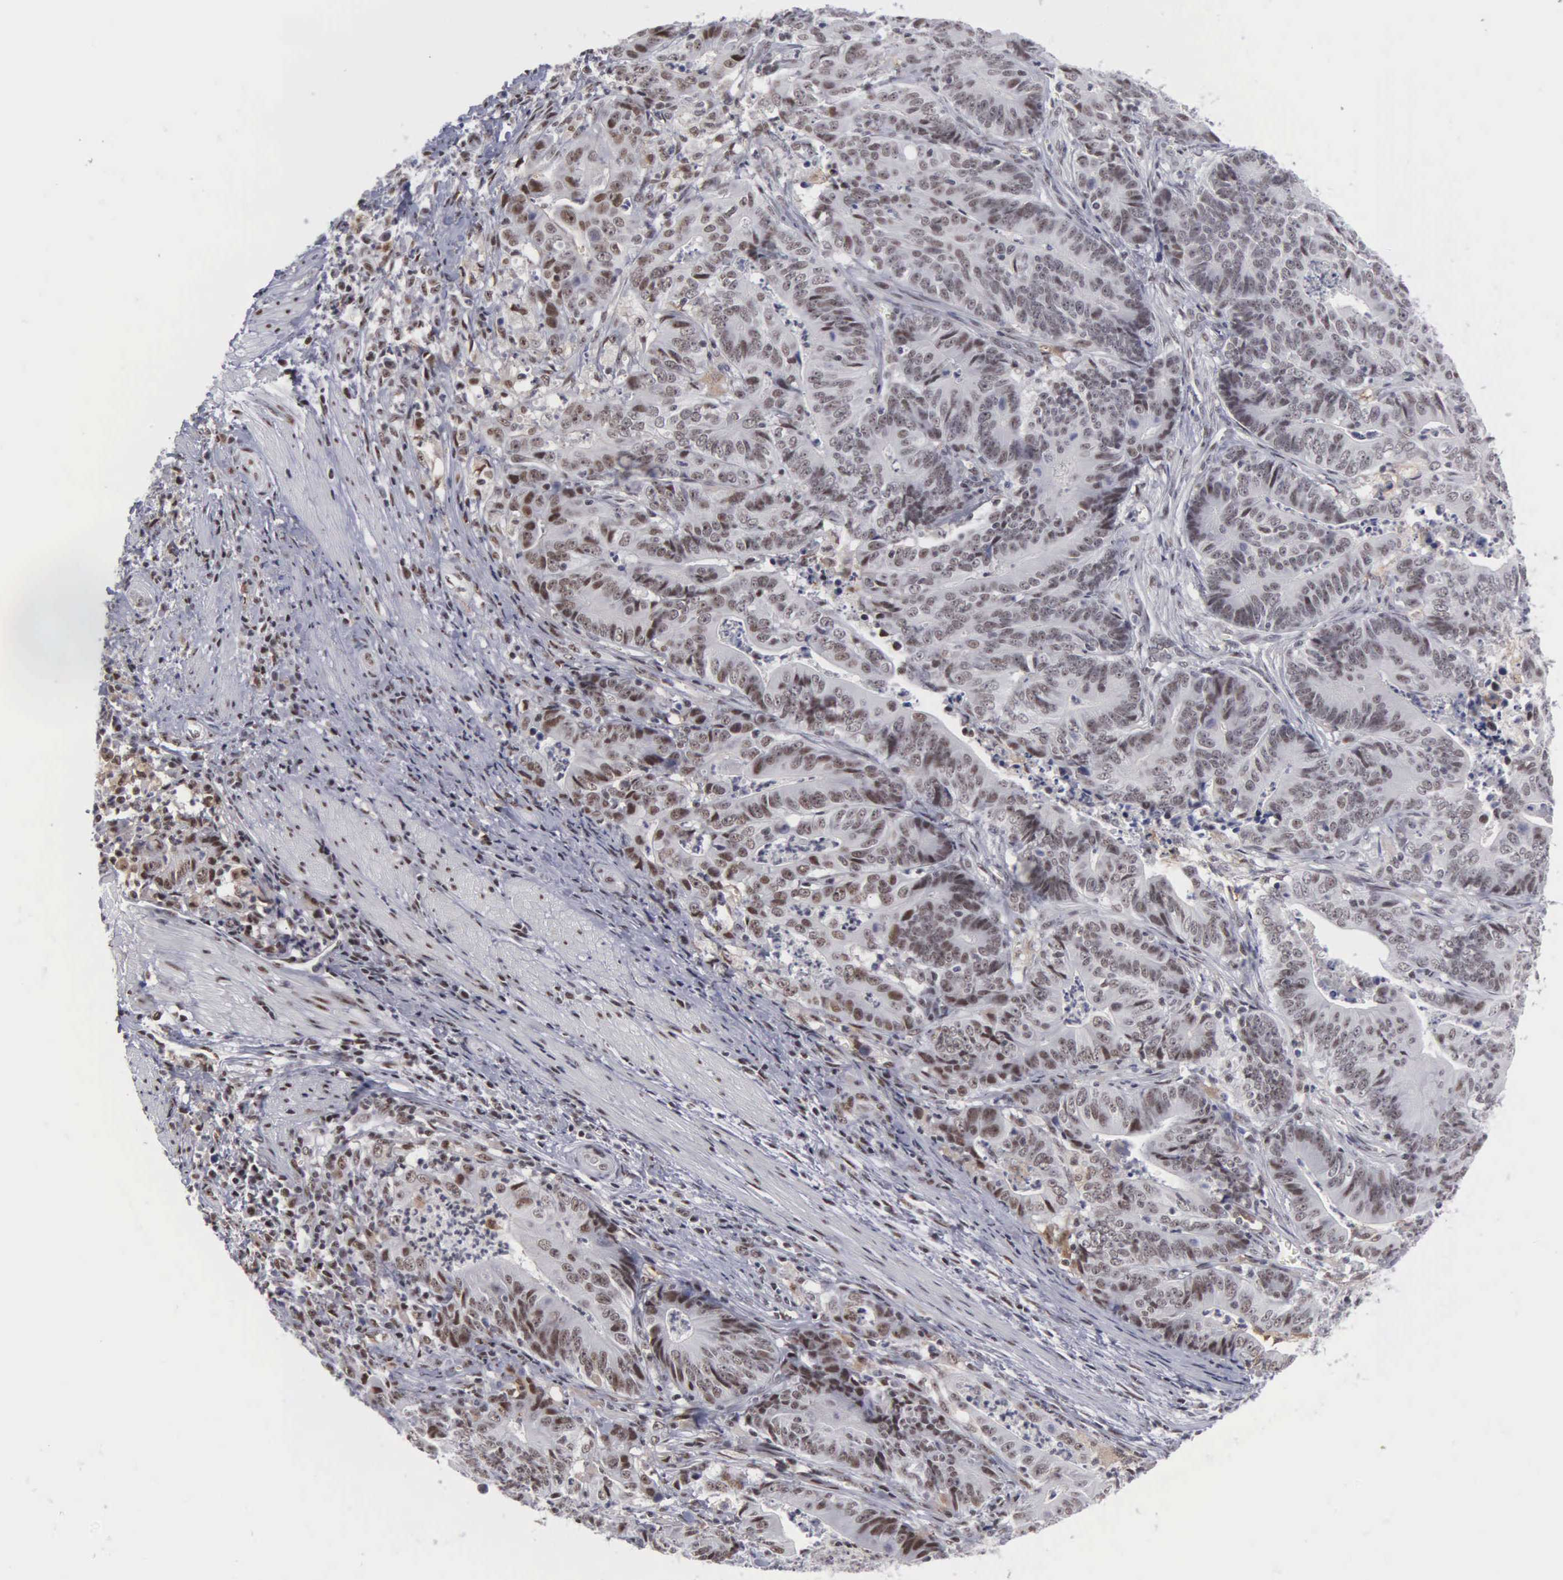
{"staining": {"intensity": "moderate", "quantity": "25%-75%", "location": "nuclear"}, "tissue": "stomach cancer", "cell_type": "Tumor cells", "image_type": "cancer", "snomed": [{"axis": "morphology", "description": "Adenocarcinoma, NOS"}, {"axis": "topography", "description": "Stomach, lower"}], "caption": "Immunohistochemistry image of human stomach cancer stained for a protein (brown), which reveals medium levels of moderate nuclear expression in about 25%-75% of tumor cells.", "gene": "KIAA0586", "patient": {"sex": "female", "age": 86}}